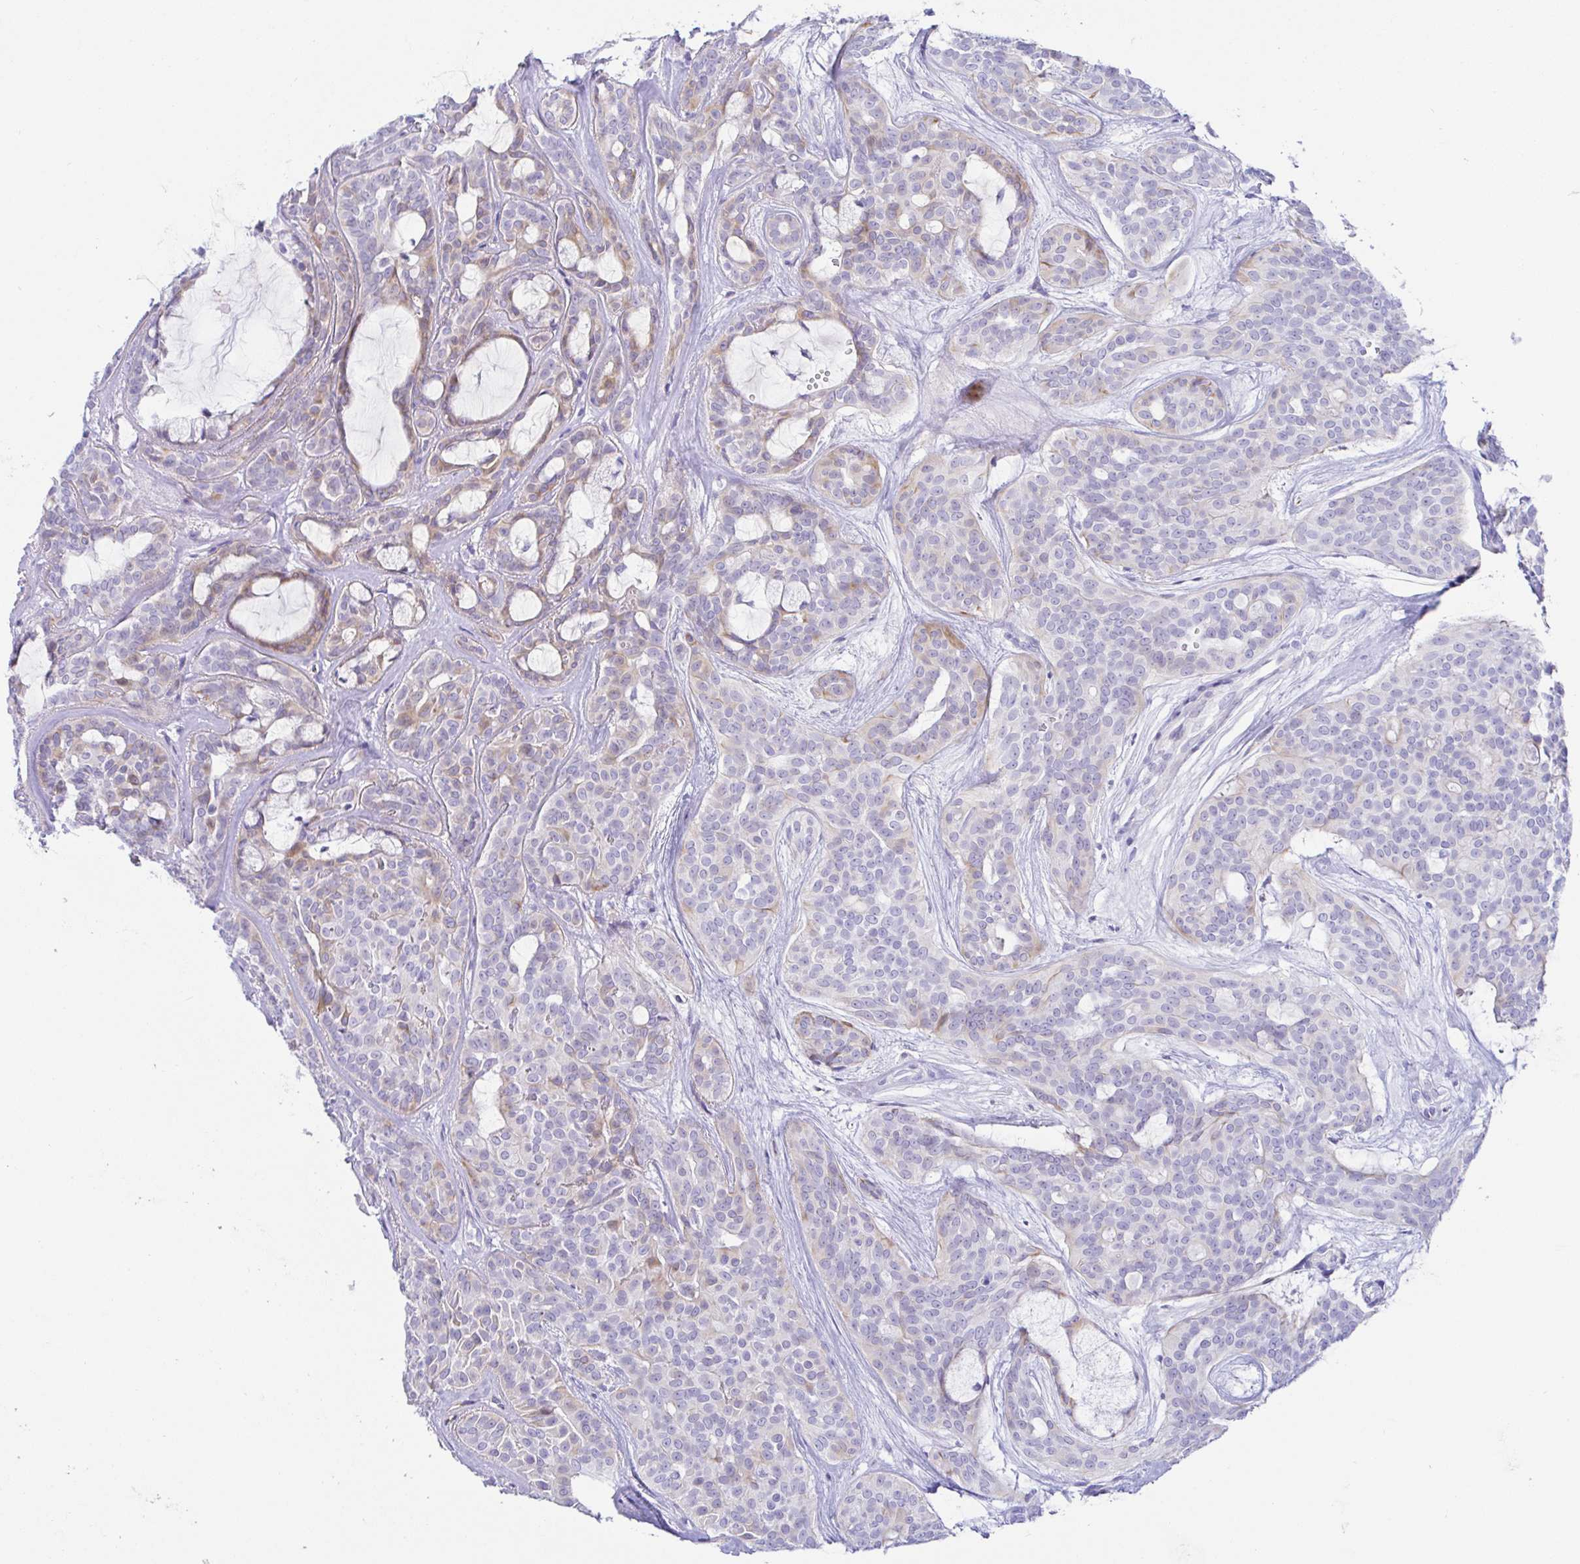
{"staining": {"intensity": "weak", "quantity": "25%-75%", "location": "cytoplasmic/membranous"}, "tissue": "head and neck cancer", "cell_type": "Tumor cells", "image_type": "cancer", "snomed": [{"axis": "morphology", "description": "Adenocarcinoma, NOS"}, {"axis": "topography", "description": "Head-Neck"}], "caption": "Protein staining of head and neck cancer tissue displays weak cytoplasmic/membranous positivity in approximately 25%-75% of tumor cells.", "gene": "PINLYP", "patient": {"sex": "male", "age": 66}}